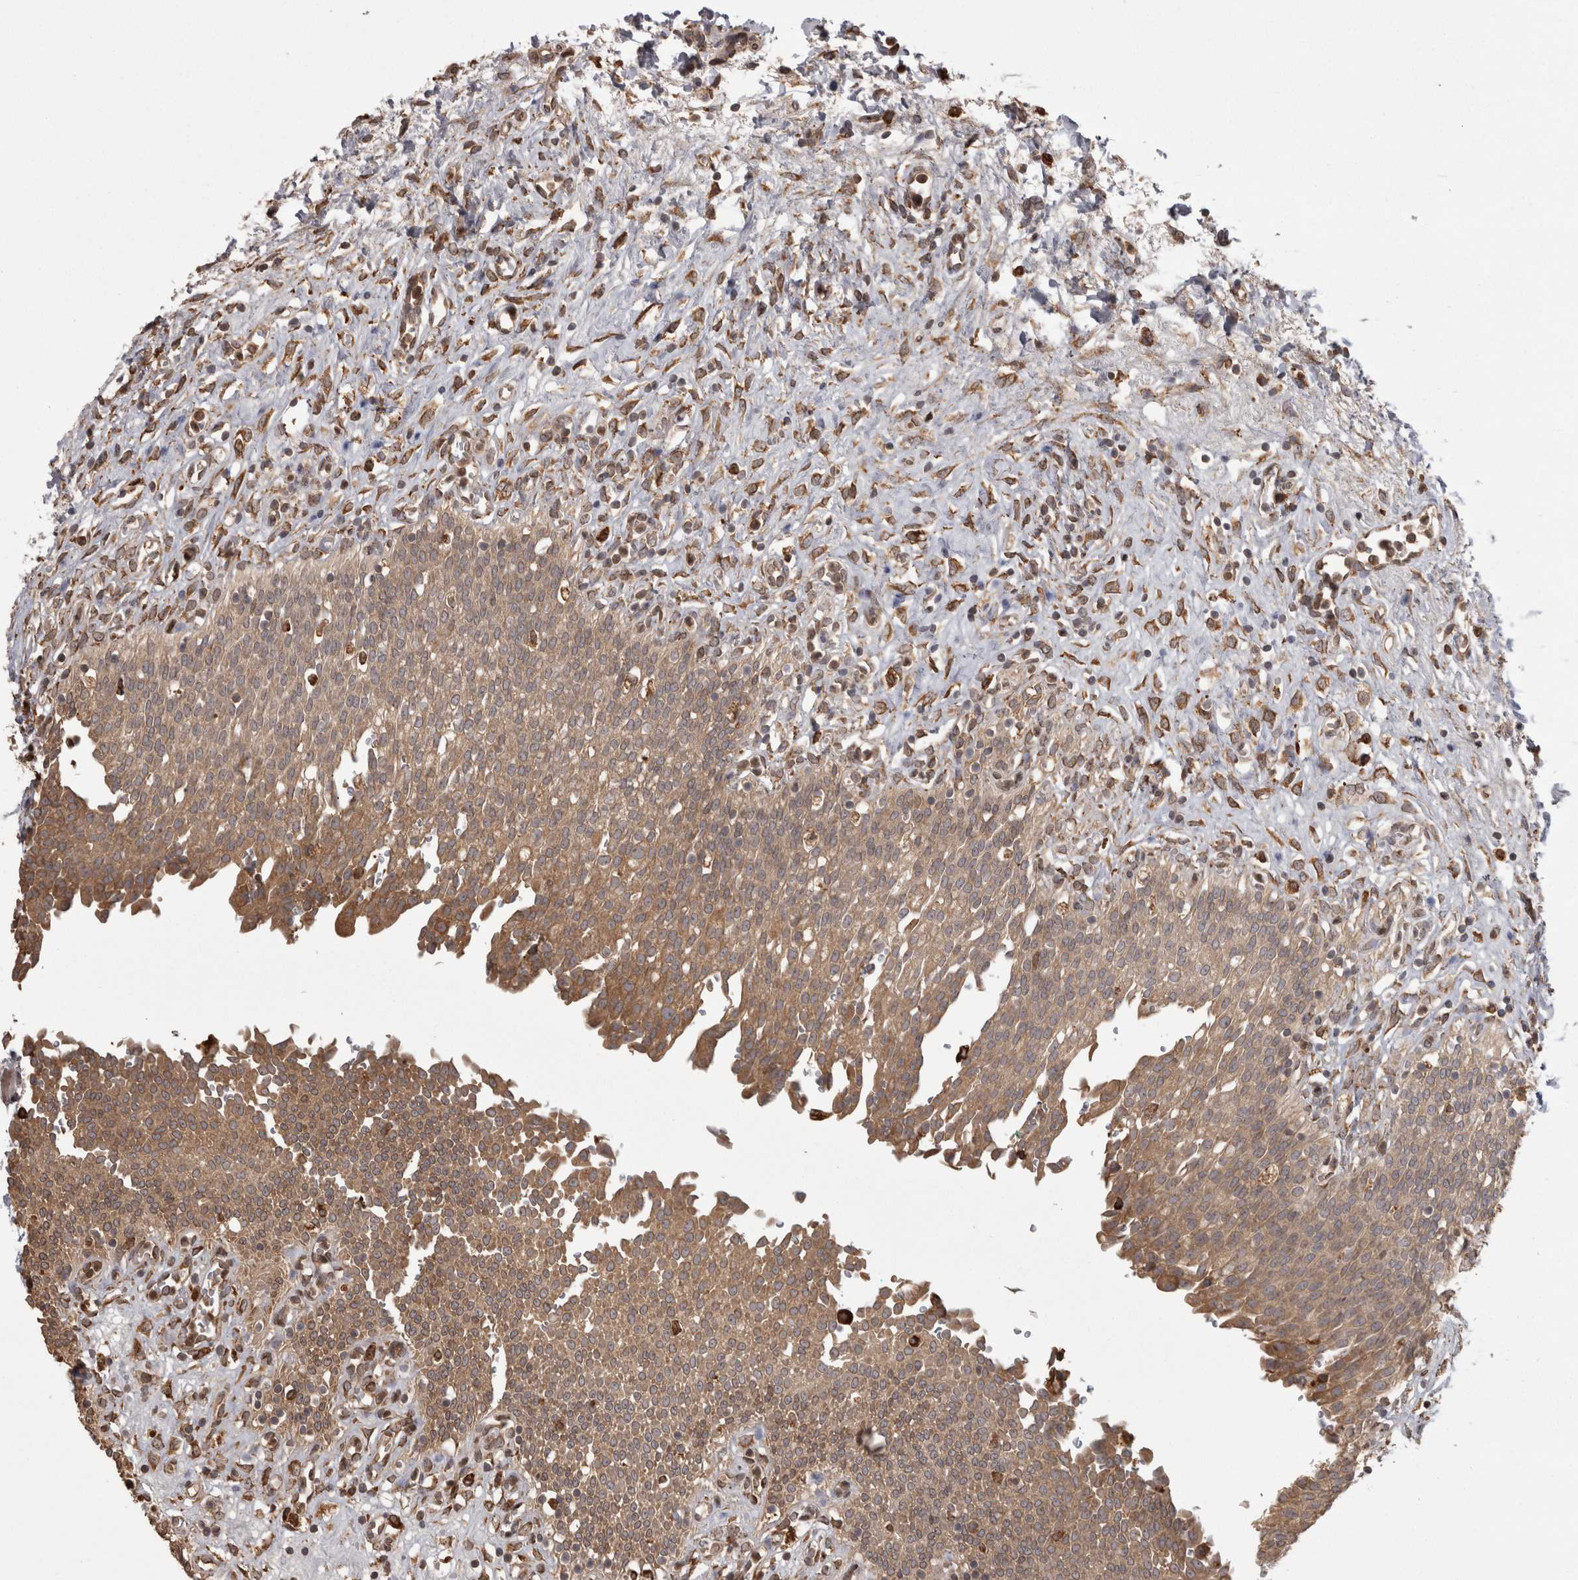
{"staining": {"intensity": "strong", "quantity": ">75%", "location": "cytoplasmic/membranous"}, "tissue": "urinary bladder", "cell_type": "Urothelial cells", "image_type": "normal", "snomed": [{"axis": "morphology", "description": "Urothelial carcinoma, High grade"}, {"axis": "topography", "description": "Urinary bladder"}], "caption": "Immunohistochemical staining of normal human urinary bladder demonstrates >75% levels of strong cytoplasmic/membranous protein expression in about >75% of urothelial cells. Using DAB (brown) and hematoxylin (blue) stains, captured at high magnification using brightfield microscopy.", "gene": "PON2", "patient": {"sex": "male", "age": 46}}